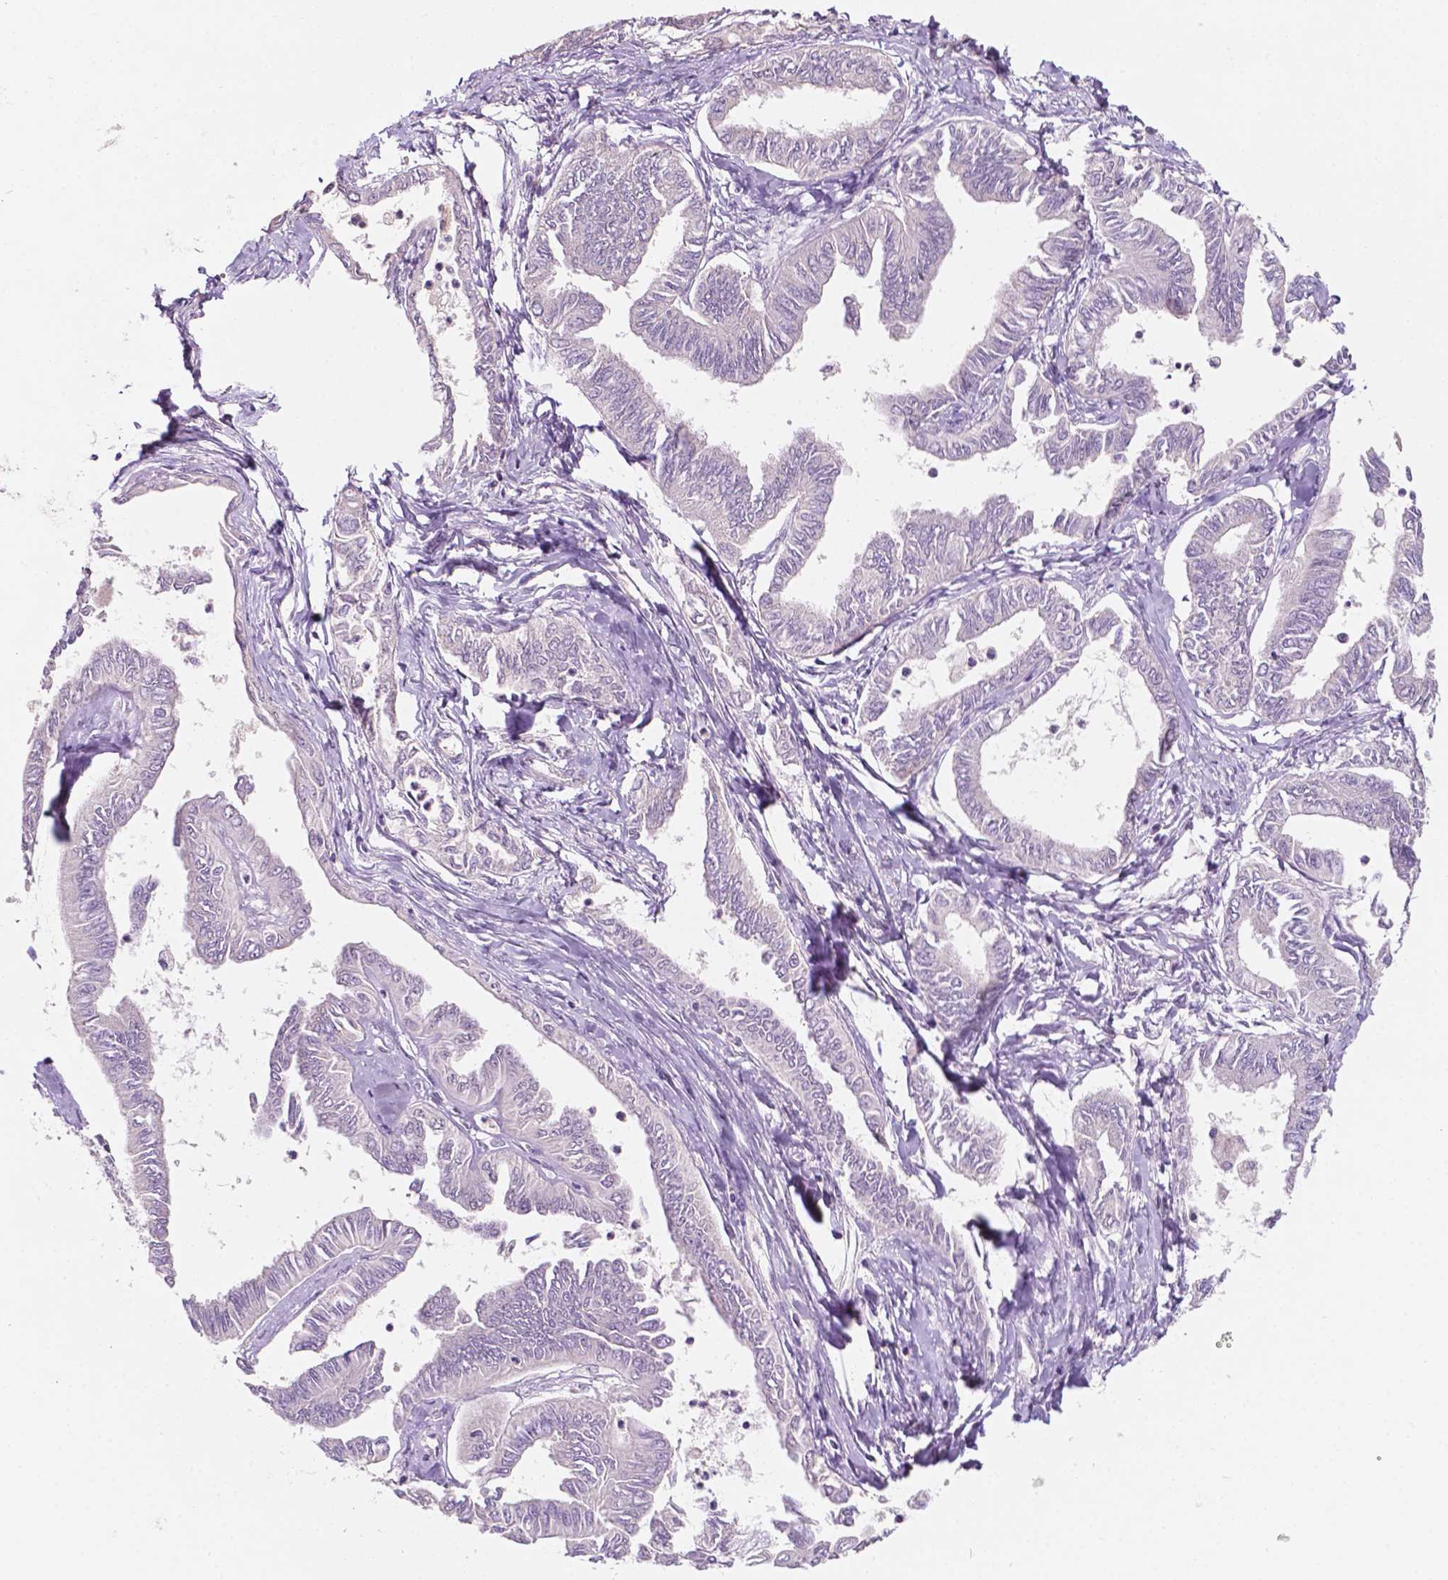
{"staining": {"intensity": "negative", "quantity": "none", "location": "none"}, "tissue": "ovarian cancer", "cell_type": "Tumor cells", "image_type": "cancer", "snomed": [{"axis": "morphology", "description": "Carcinoma, endometroid"}, {"axis": "topography", "description": "Ovary"}], "caption": "Immunohistochemical staining of human ovarian cancer exhibits no significant positivity in tumor cells.", "gene": "TM6SF2", "patient": {"sex": "female", "age": 70}}